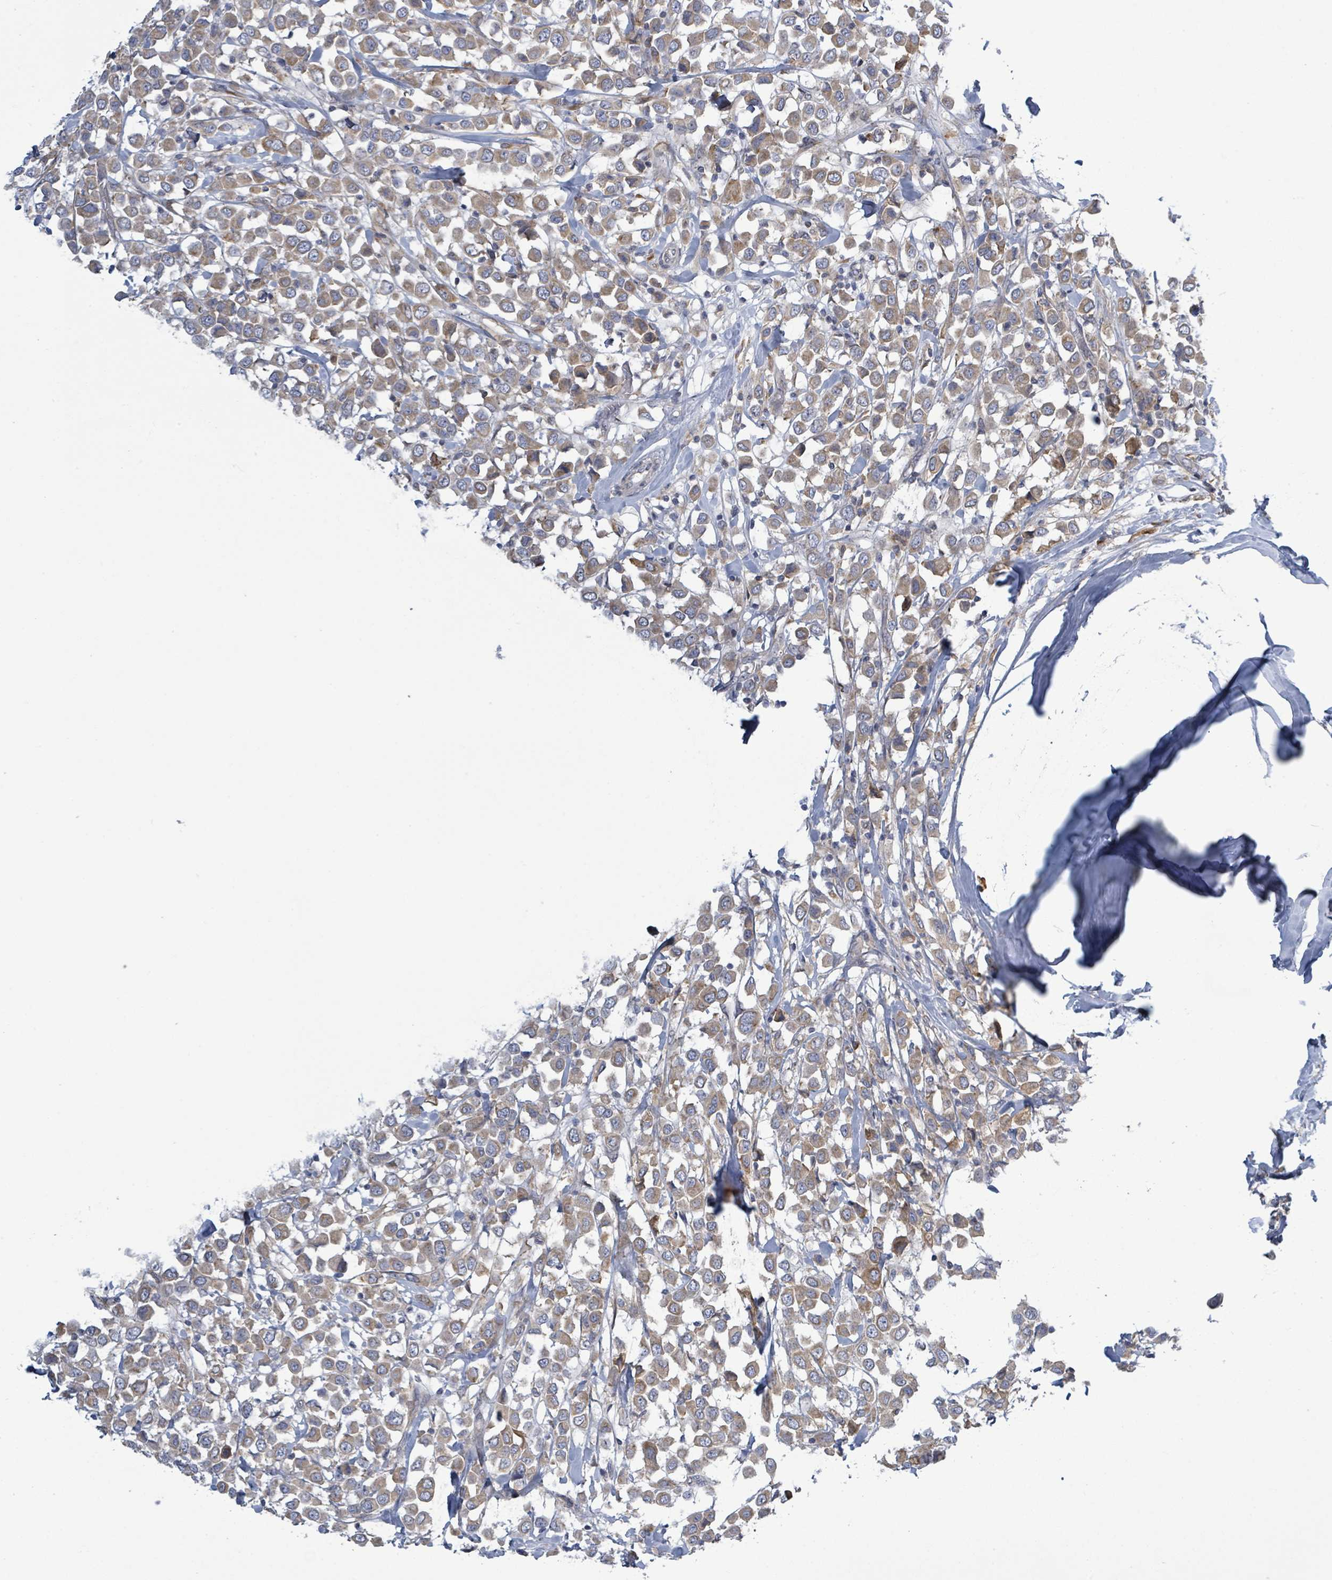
{"staining": {"intensity": "moderate", "quantity": ">75%", "location": "cytoplasmic/membranous"}, "tissue": "breast cancer", "cell_type": "Tumor cells", "image_type": "cancer", "snomed": [{"axis": "morphology", "description": "Duct carcinoma"}, {"axis": "topography", "description": "Breast"}], "caption": "Immunohistochemistry (IHC) (DAB (3,3'-diaminobenzidine)) staining of human breast cancer (invasive ductal carcinoma) reveals moderate cytoplasmic/membranous protein staining in approximately >75% of tumor cells. Using DAB (3,3'-diaminobenzidine) (brown) and hematoxylin (blue) stains, captured at high magnification using brightfield microscopy.", "gene": "ATP13A1", "patient": {"sex": "female", "age": 61}}